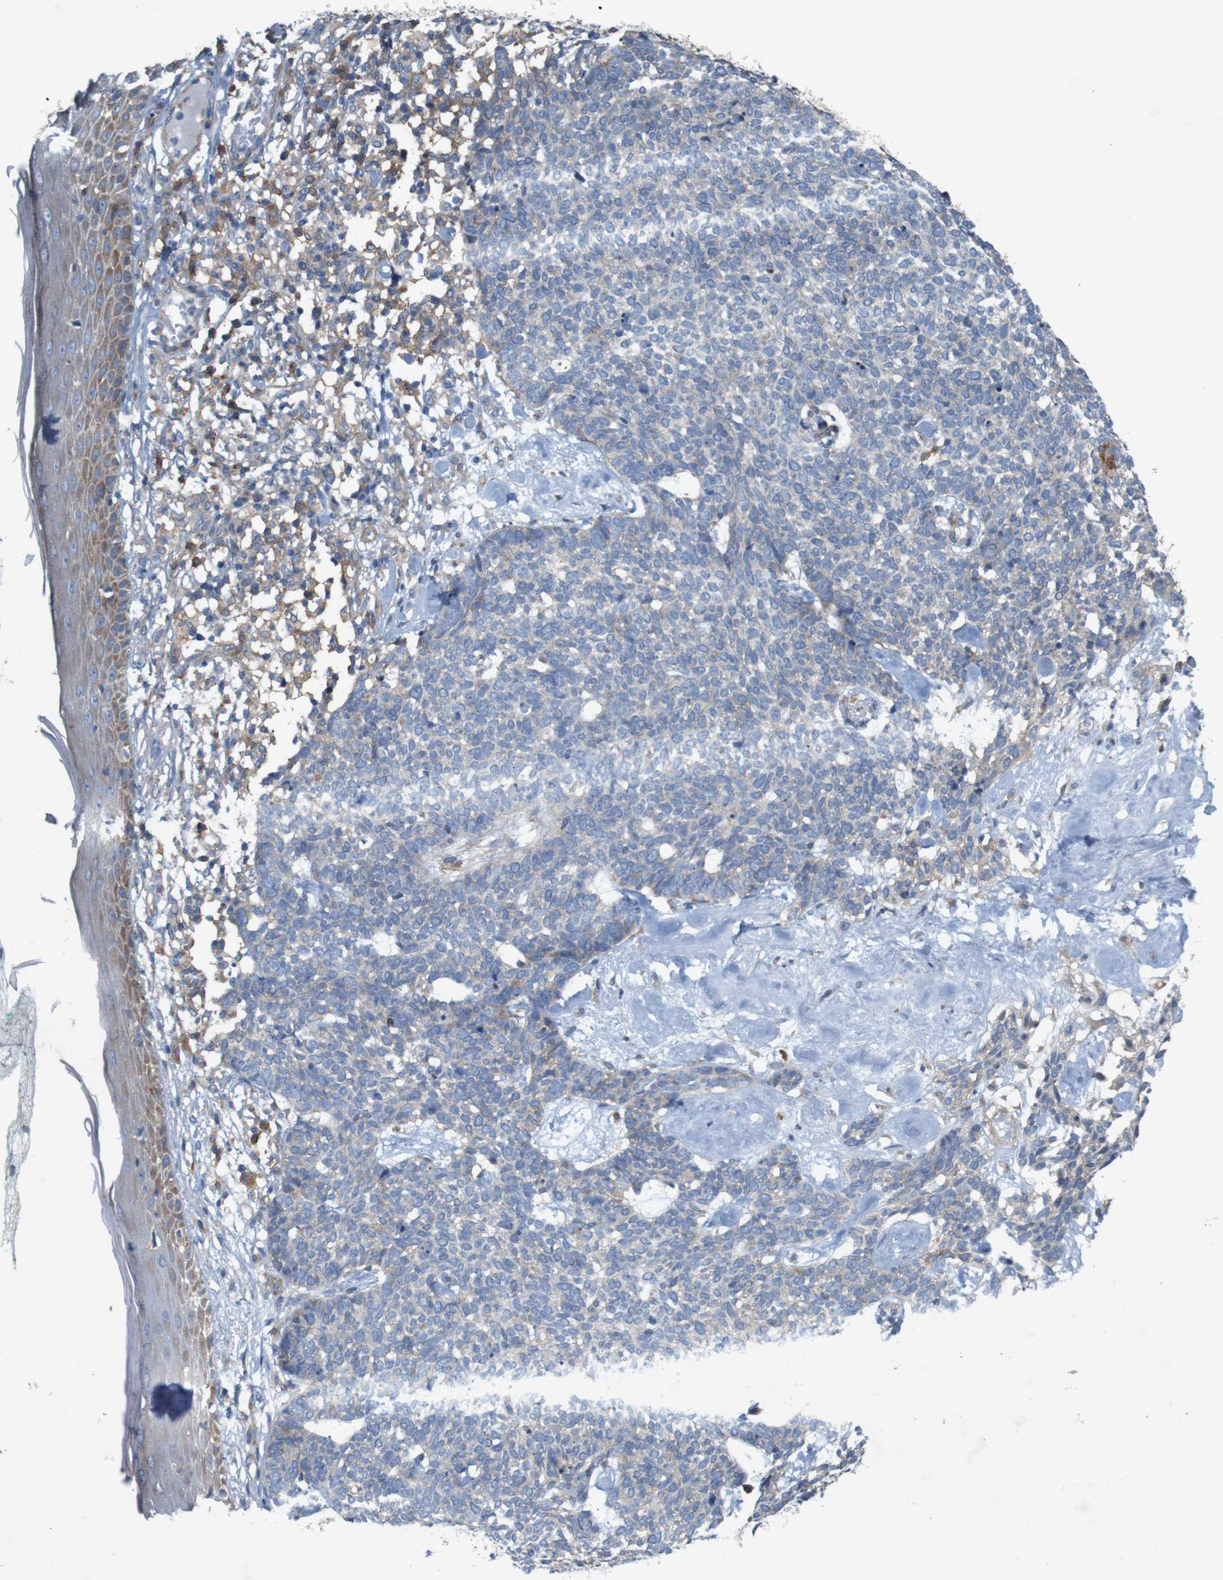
{"staining": {"intensity": "weak", "quantity": "<25%", "location": "cytoplasmic/membranous"}, "tissue": "skin cancer", "cell_type": "Tumor cells", "image_type": "cancer", "snomed": [{"axis": "morphology", "description": "Basal cell carcinoma"}, {"axis": "topography", "description": "Skin"}], "caption": "IHC micrograph of human skin basal cell carcinoma stained for a protein (brown), which exhibits no expression in tumor cells.", "gene": "SIGLEC8", "patient": {"sex": "female", "age": 84}}